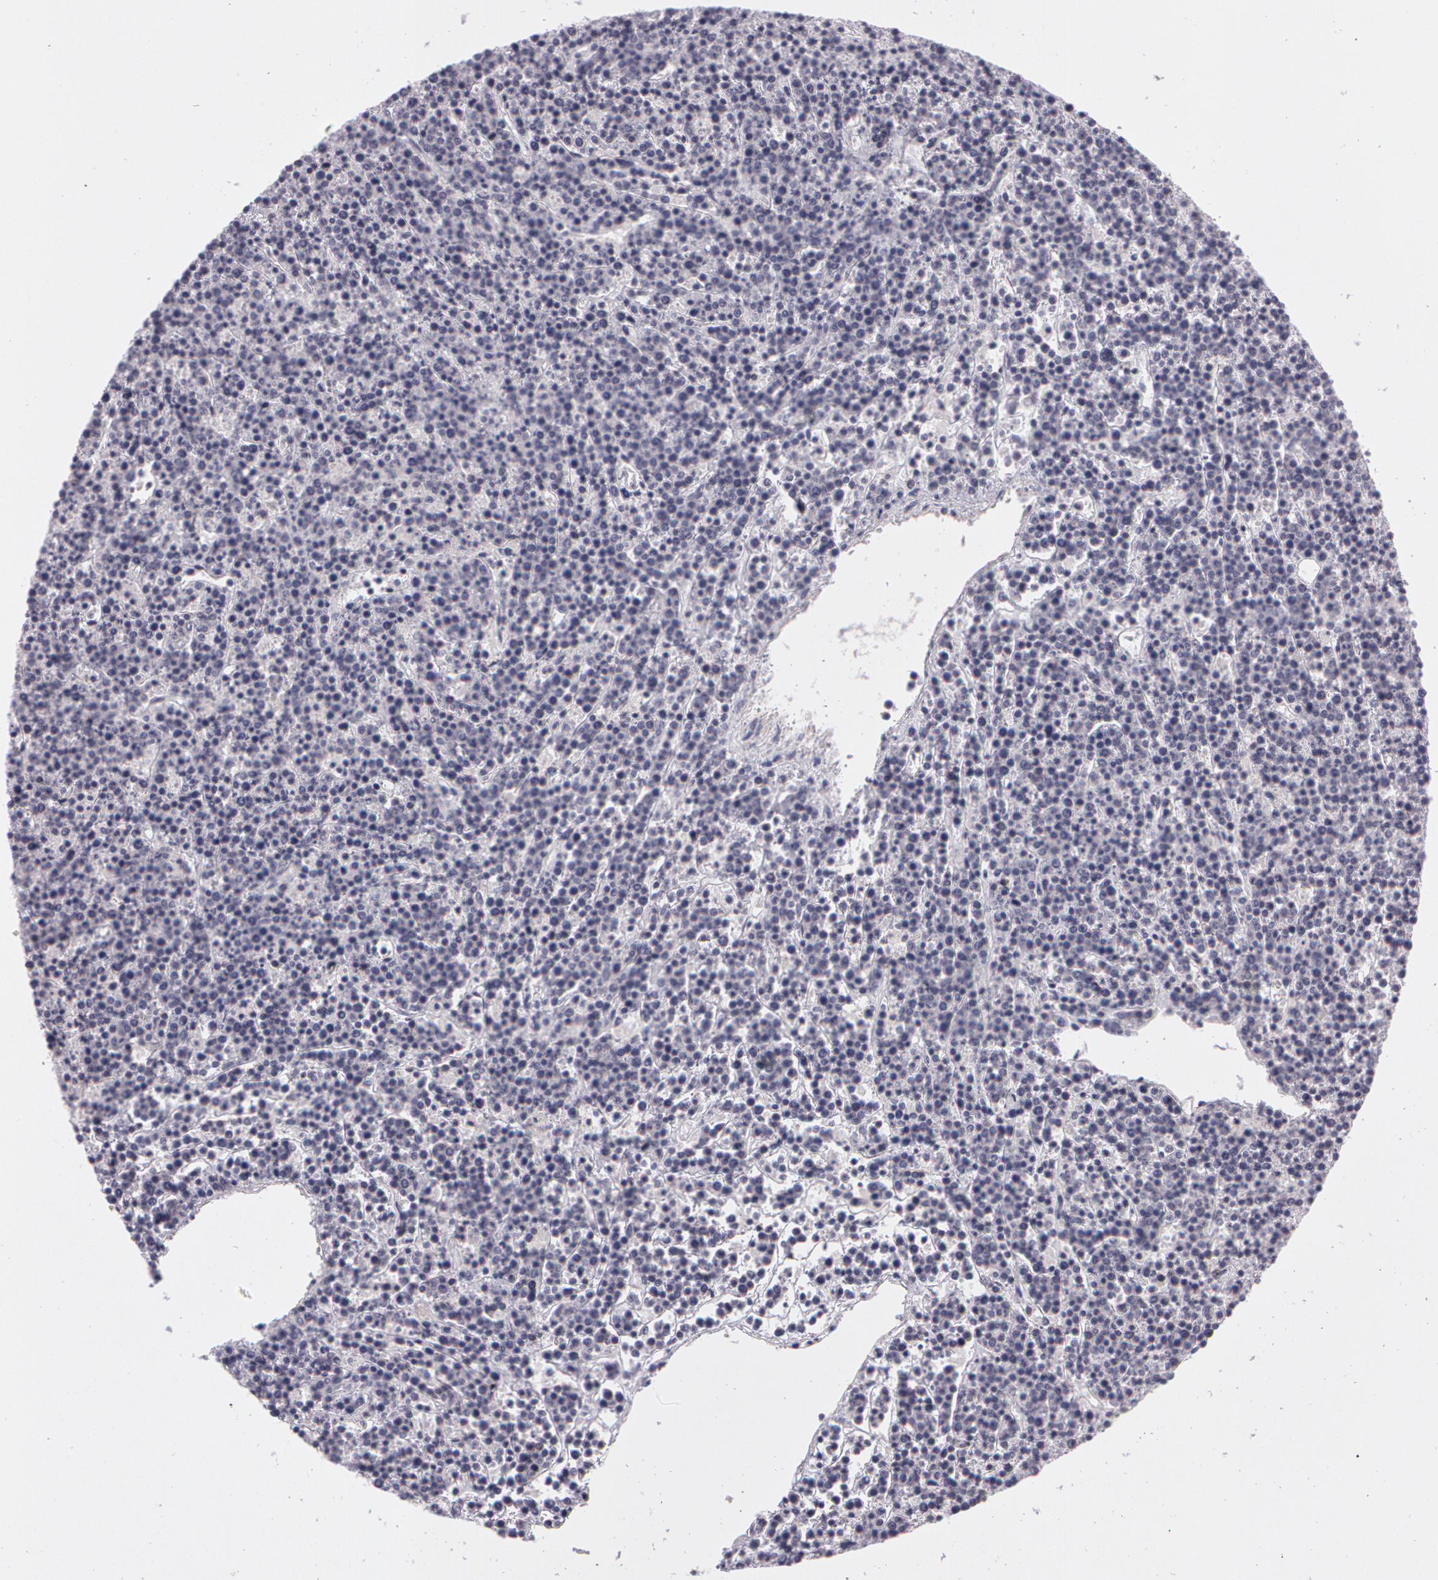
{"staining": {"intensity": "weak", "quantity": "25%-75%", "location": "cytoplasmic/membranous"}, "tissue": "lymphoma", "cell_type": "Tumor cells", "image_type": "cancer", "snomed": [{"axis": "morphology", "description": "Malignant lymphoma, non-Hodgkin's type, High grade"}, {"axis": "topography", "description": "Ovary"}], "caption": "Tumor cells show low levels of weak cytoplasmic/membranous positivity in about 25%-75% of cells in human high-grade malignant lymphoma, non-Hodgkin's type.", "gene": "MXRA5", "patient": {"sex": "female", "age": 56}}